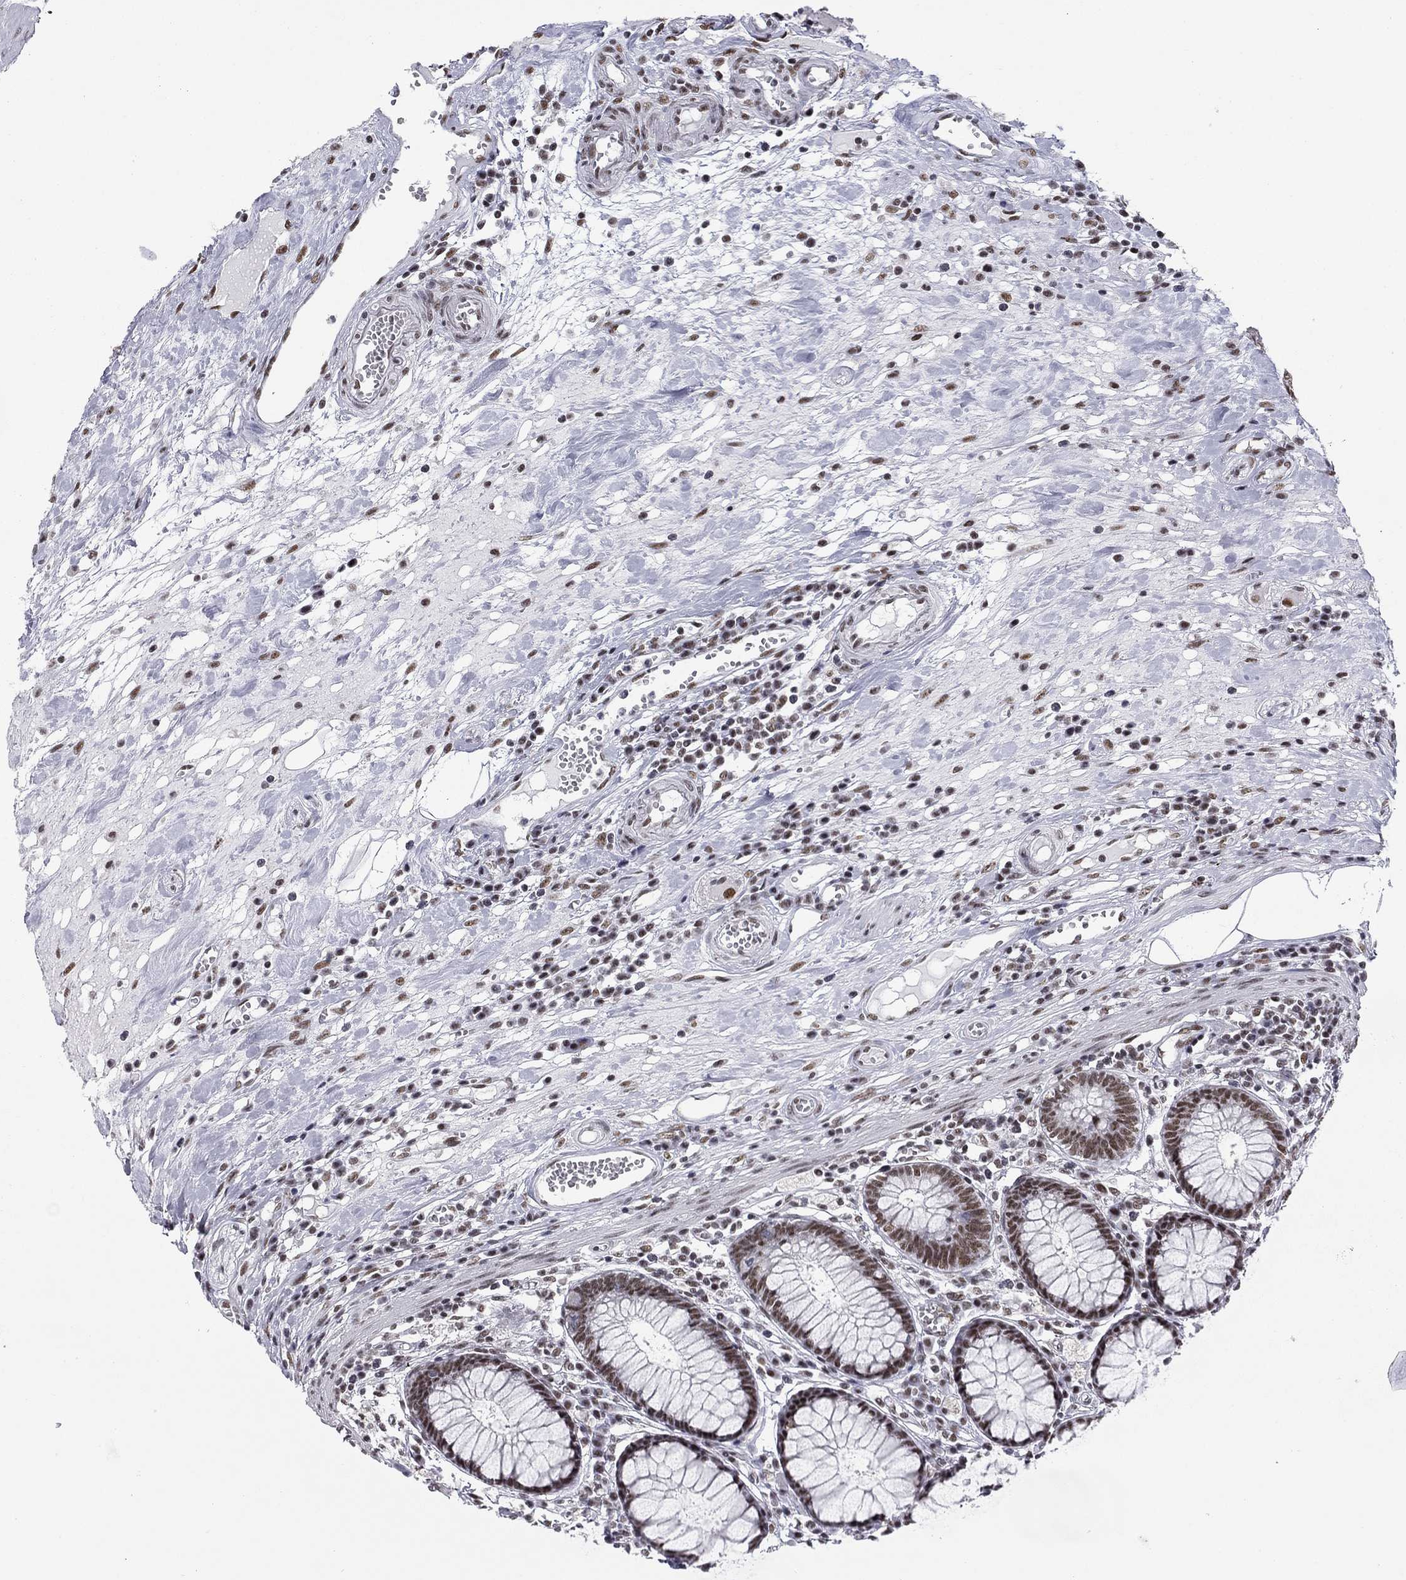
{"staining": {"intensity": "negative", "quantity": "none", "location": "none"}, "tissue": "colon", "cell_type": "Endothelial cells", "image_type": "normal", "snomed": [{"axis": "morphology", "description": "Normal tissue, NOS"}, {"axis": "topography", "description": "Colon"}], "caption": "Protein analysis of normal colon exhibits no significant staining in endothelial cells.", "gene": "ETV5", "patient": {"sex": "male", "age": 65}}